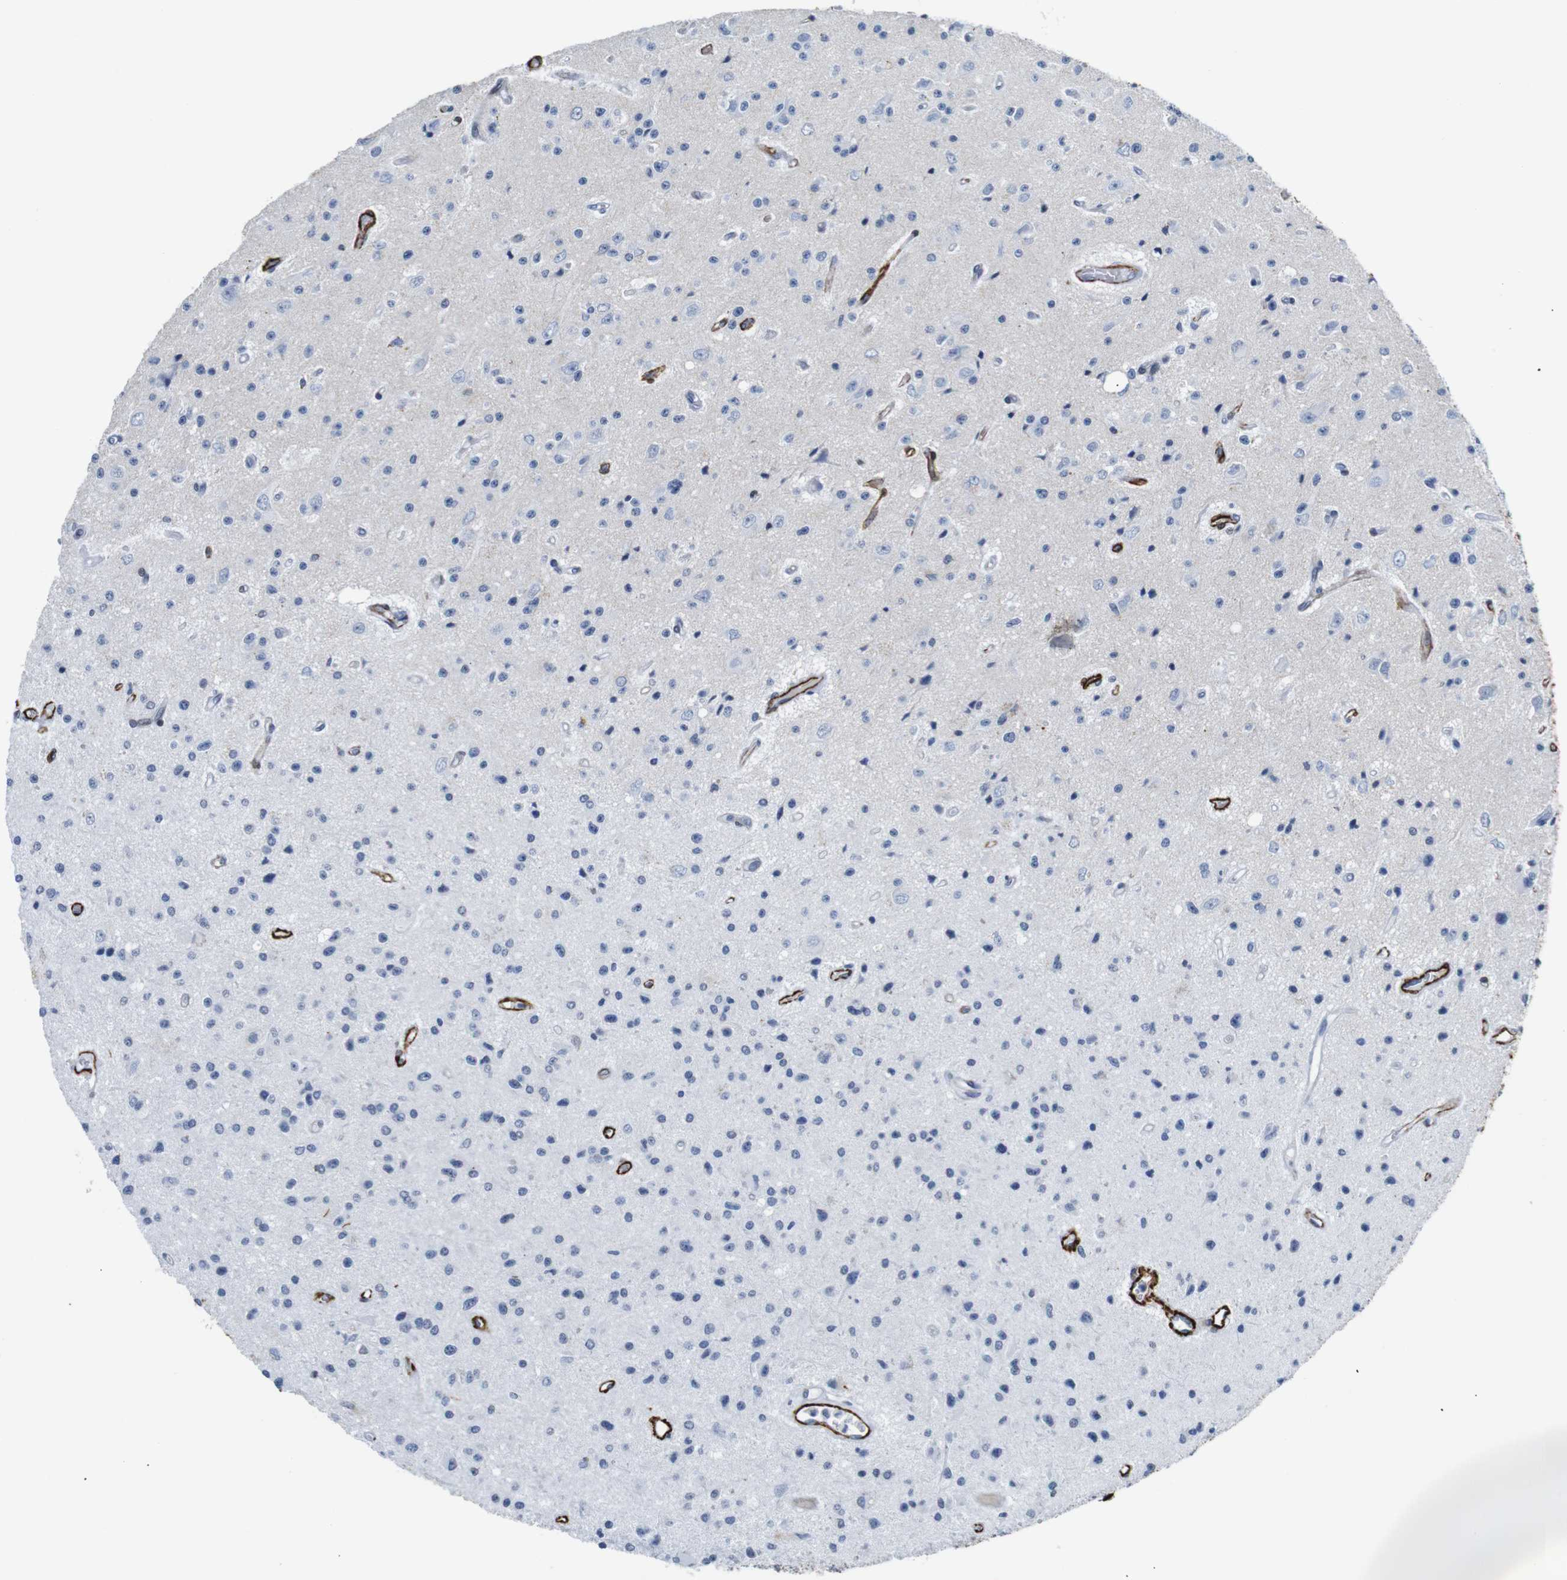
{"staining": {"intensity": "negative", "quantity": "none", "location": "none"}, "tissue": "glioma", "cell_type": "Tumor cells", "image_type": "cancer", "snomed": [{"axis": "morphology", "description": "Glioma, malignant, Low grade"}, {"axis": "topography", "description": "Brain"}], "caption": "Immunohistochemistry (IHC) of low-grade glioma (malignant) shows no staining in tumor cells.", "gene": "ACTA2", "patient": {"sex": "male", "age": 58}}